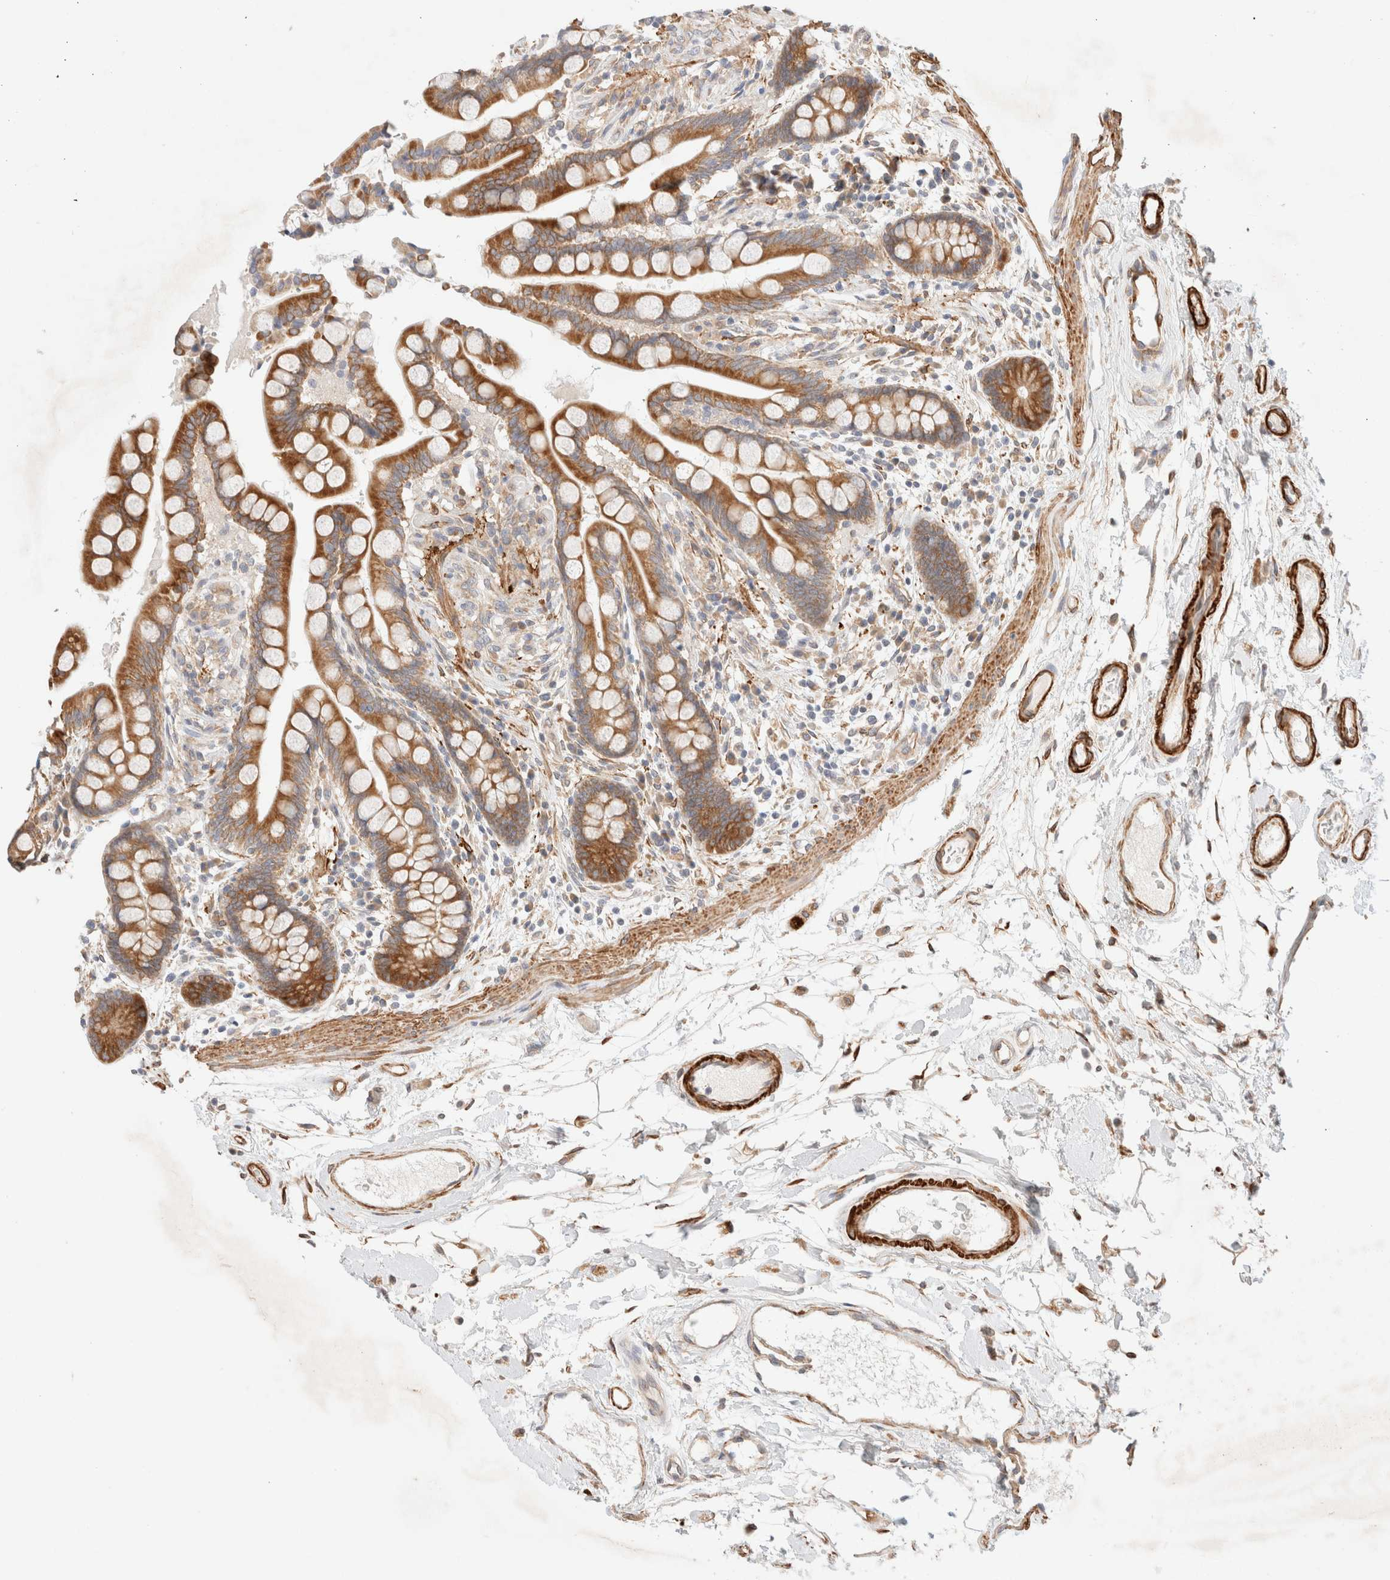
{"staining": {"intensity": "moderate", "quantity": ">75%", "location": "cytoplasmic/membranous"}, "tissue": "colon", "cell_type": "Endothelial cells", "image_type": "normal", "snomed": [{"axis": "morphology", "description": "Normal tissue, NOS"}, {"axis": "topography", "description": "Colon"}], "caption": "Brown immunohistochemical staining in benign human colon demonstrates moderate cytoplasmic/membranous positivity in about >75% of endothelial cells.", "gene": "RRP15", "patient": {"sex": "male", "age": 73}}